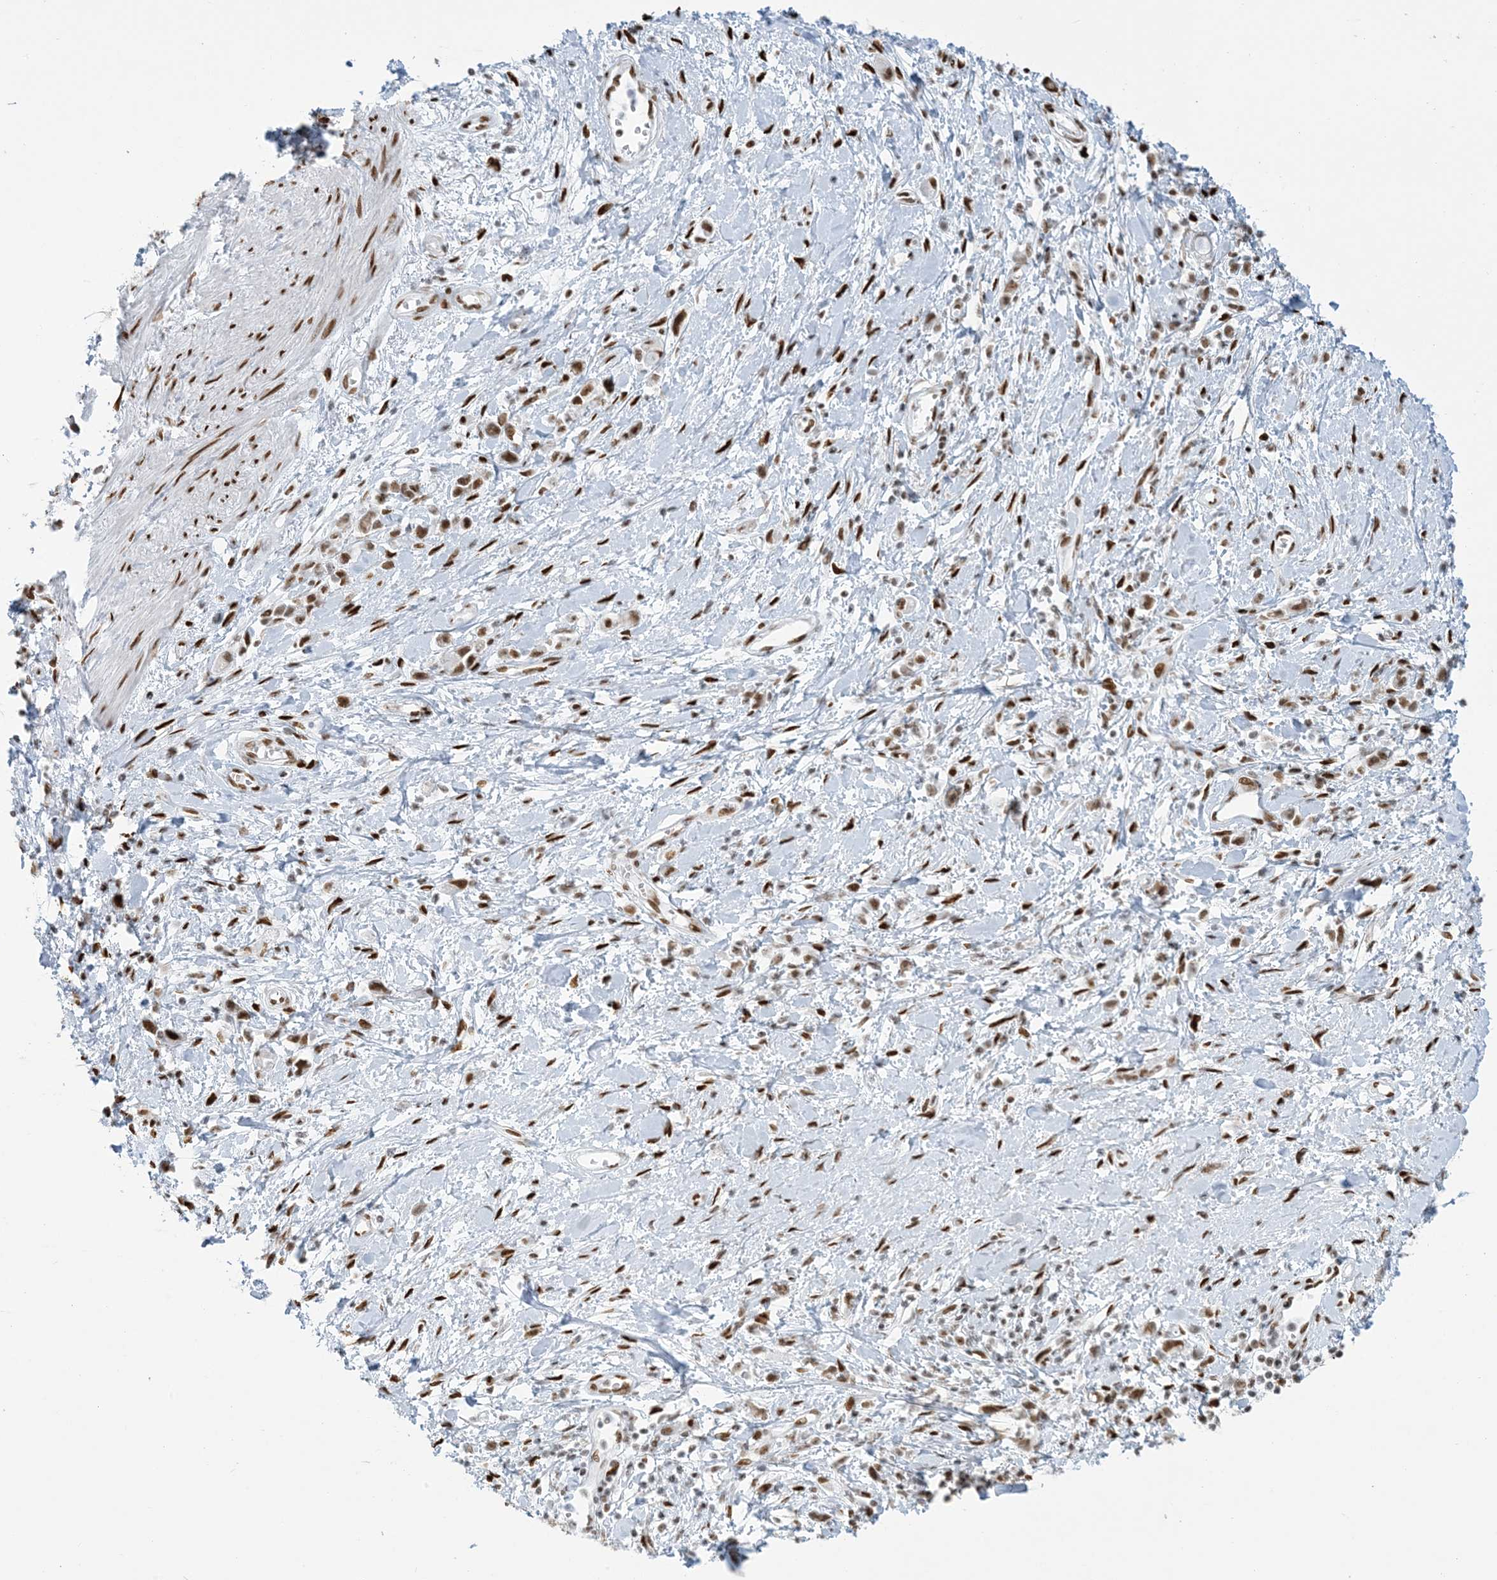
{"staining": {"intensity": "moderate", "quantity": ">75%", "location": "nuclear"}, "tissue": "stomach cancer", "cell_type": "Tumor cells", "image_type": "cancer", "snomed": [{"axis": "morphology", "description": "Adenocarcinoma, NOS"}, {"axis": "topography", "description": "Stomach"}], "caption": "High-power microscopy captured an IHC micrograph of stomach cancer, revealing moderate nuclear positivity in approximately >75% of tumor cells.", "gene": "STAG1", "patient": {"sex": "female", "age": 76}}